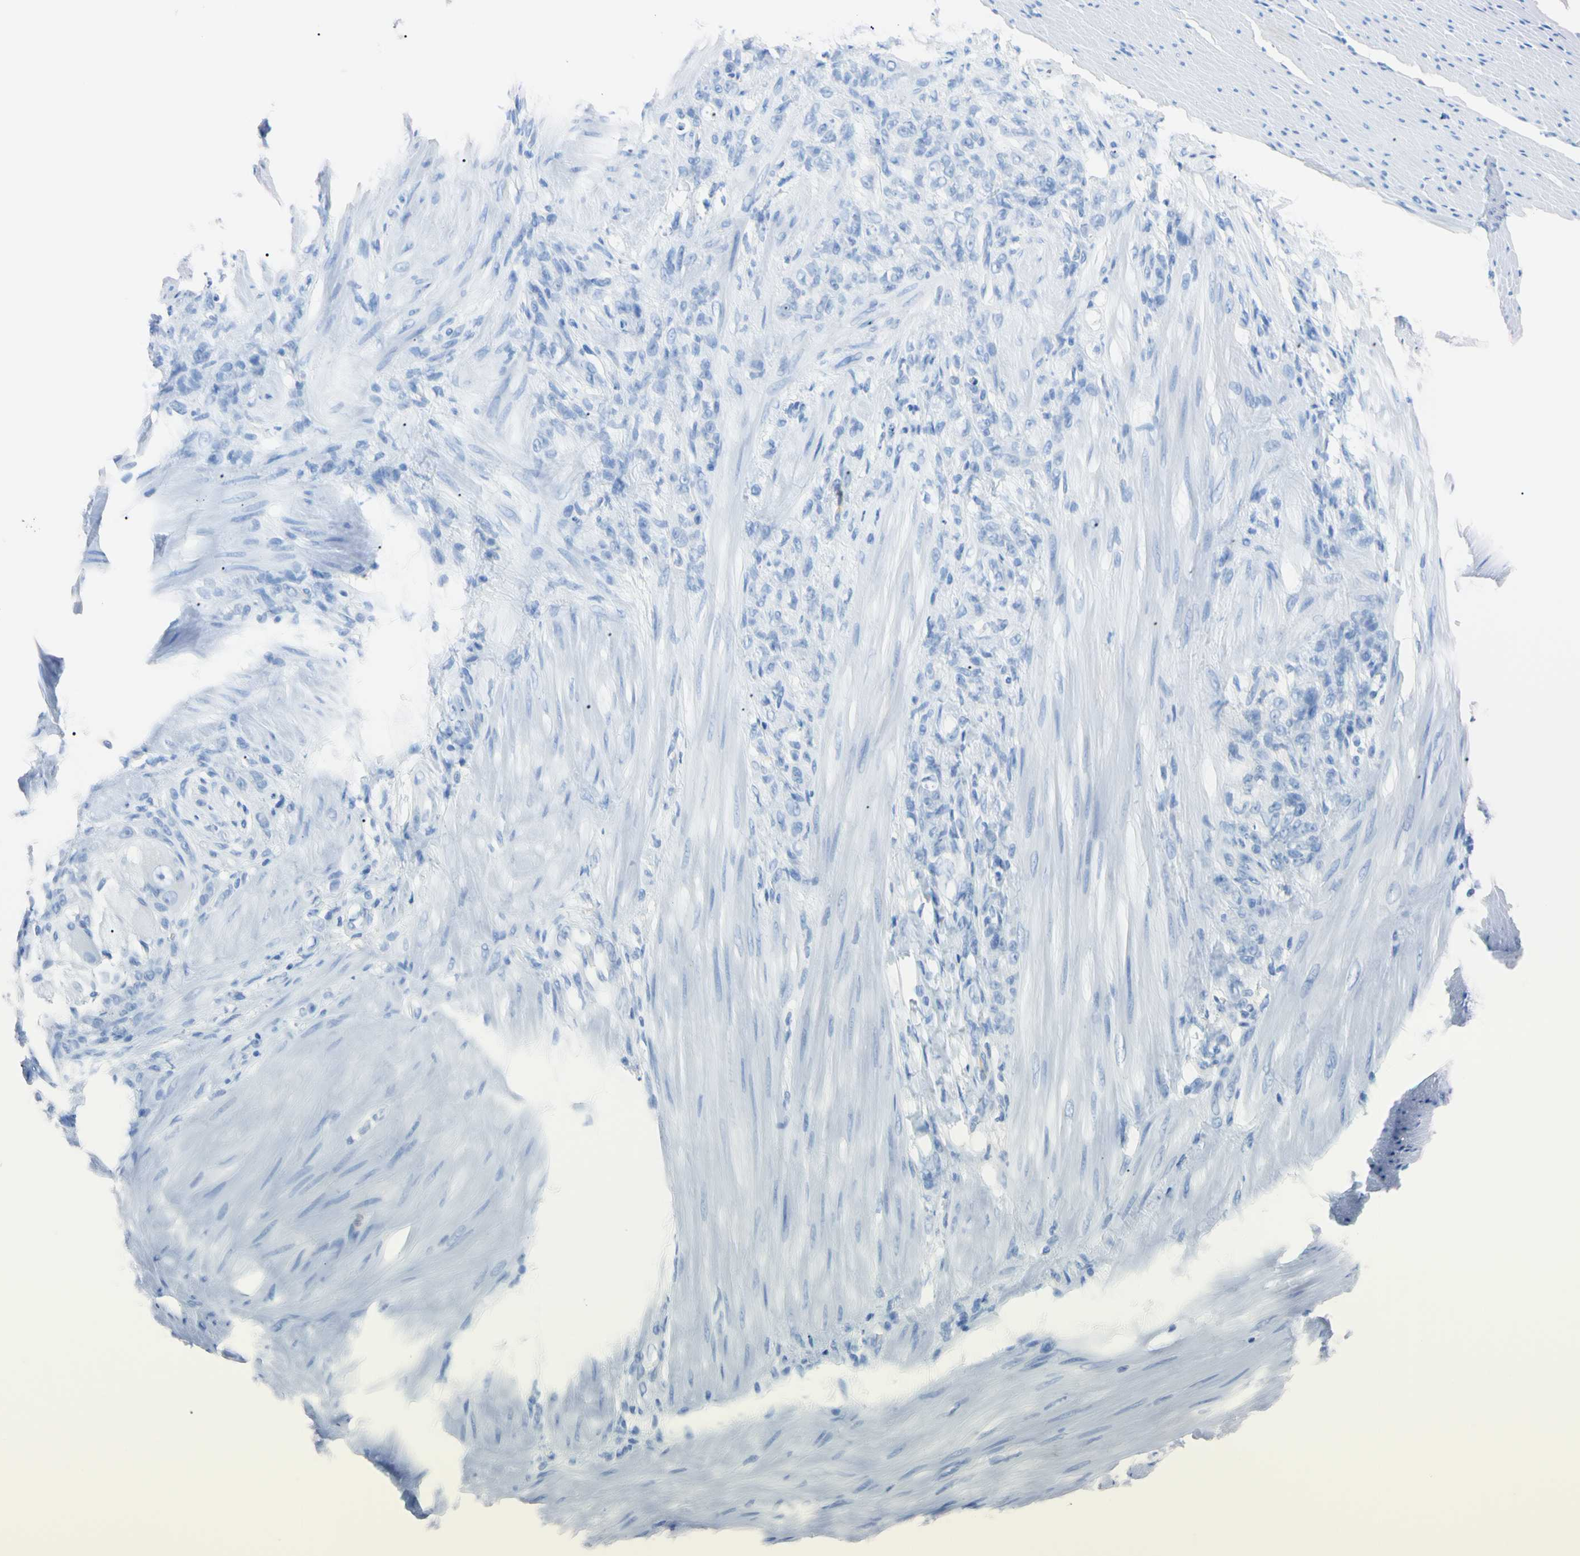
{"staining": {"intensity": "negative", "quantity": "none", "location": "none"}, "tissue": "stomach cancer", "cell_type": "Tumor cells", "image_type": "cancer", "snomed": [{"axis": "morphology", "description": "Adenocarcinoma, NOS"}, {"axis": "topography", "description": "Stomach"}], "caption": "This is an immunohistochemistry (IHC) photomicrograph of human stomach cancer. There is no staining in tumor cells.", "gene": "NCF4", "patient": {"sex": "male", "age": 82}}